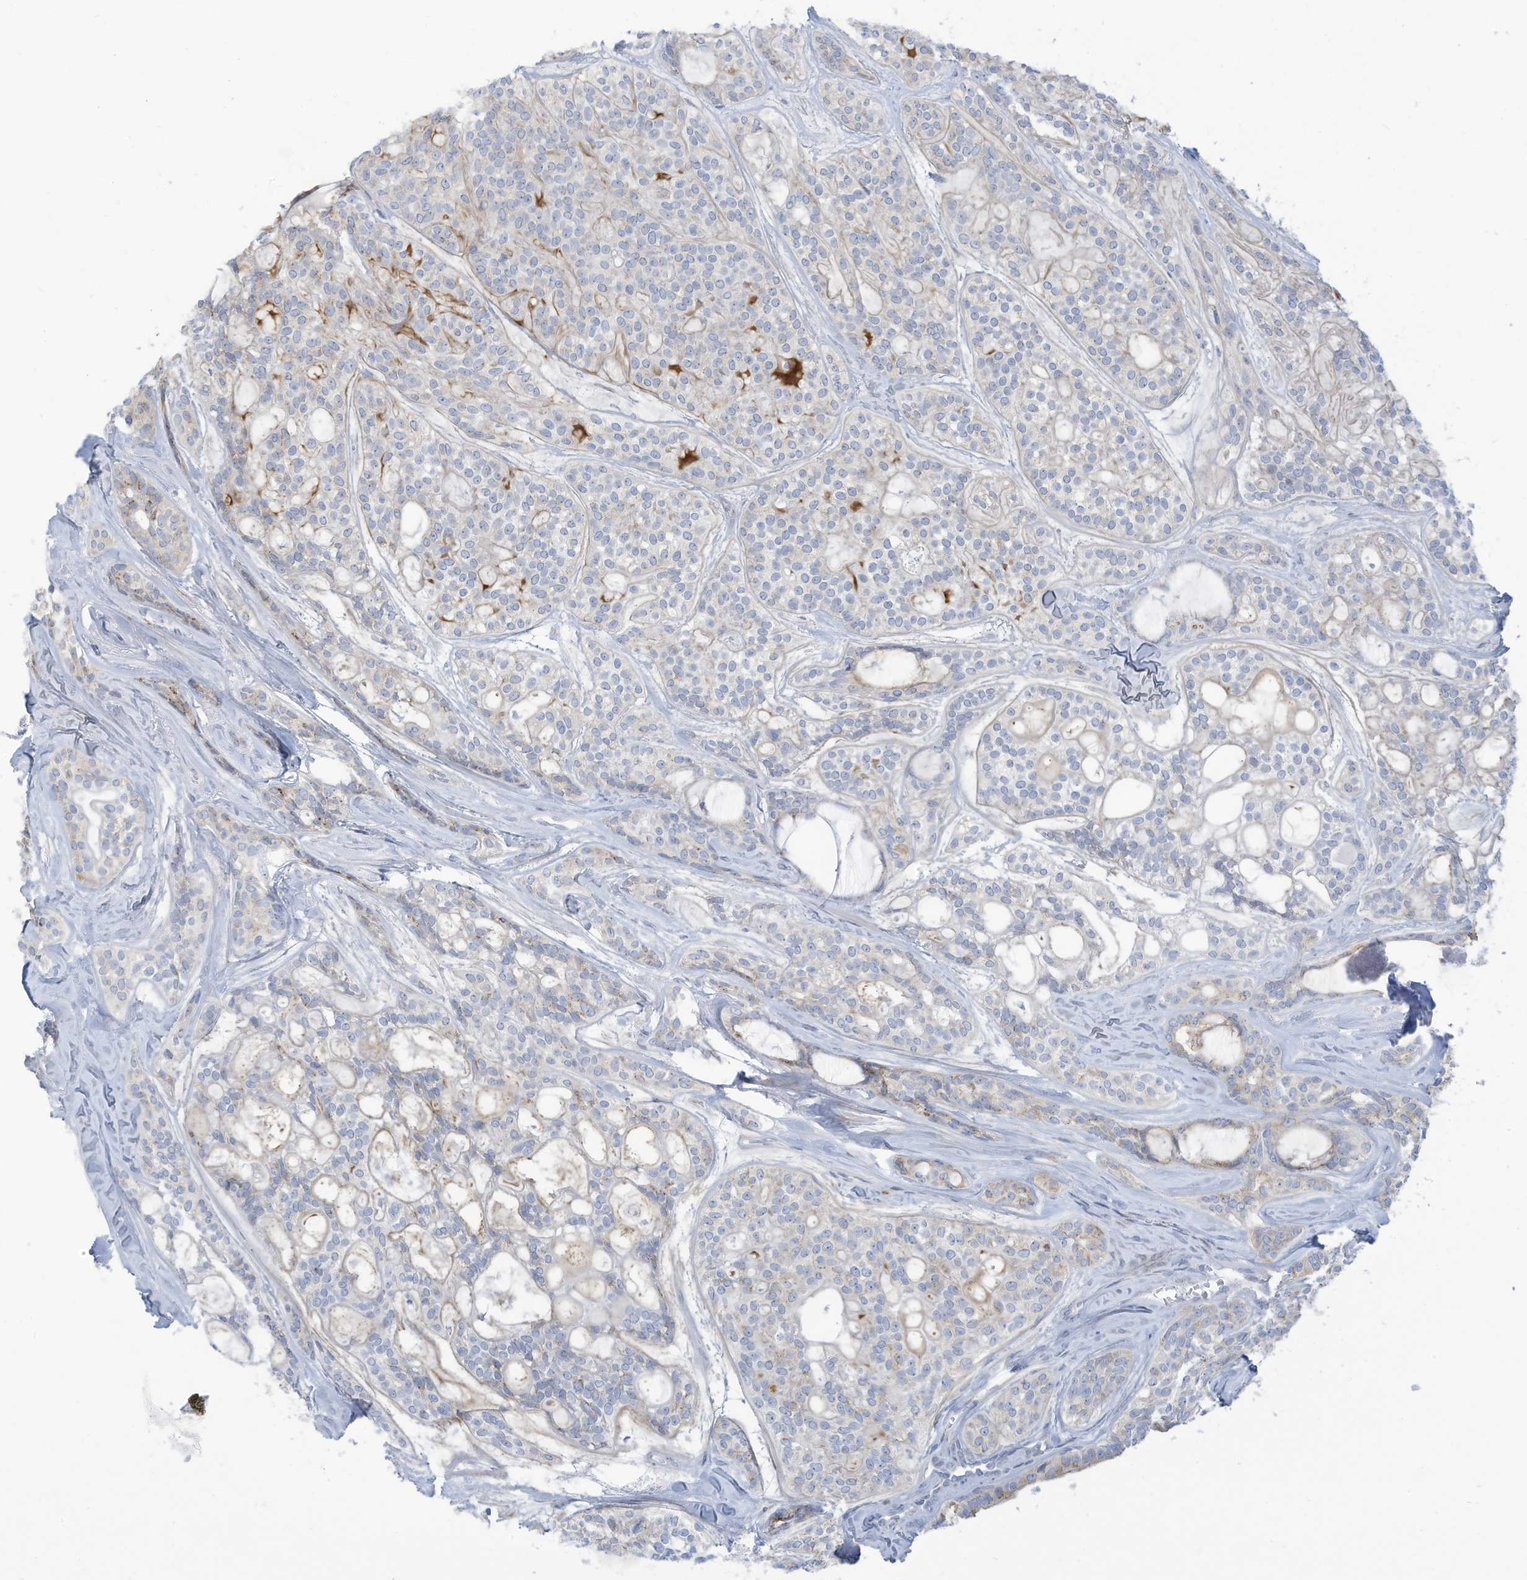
{"staining": {"intensity": "negative", "quantity": "none", "location": "none"}, "tissue": "head and neck cancer", "cell_type": "Tumor cells", "image_type": "cancer", "snomed": [{"axis": "morphology", "description": "Adenocarcinoma, NOS"}, {"axis": "topography", "description": "Head-Neck"}], "caption": "Protein analysis of head and neck cancer shows no significant expression in tumor cells. (DAB IHC, high magnification).", "gene": "TRMT2B", "patient": {"sex": "male", "age": 66}}